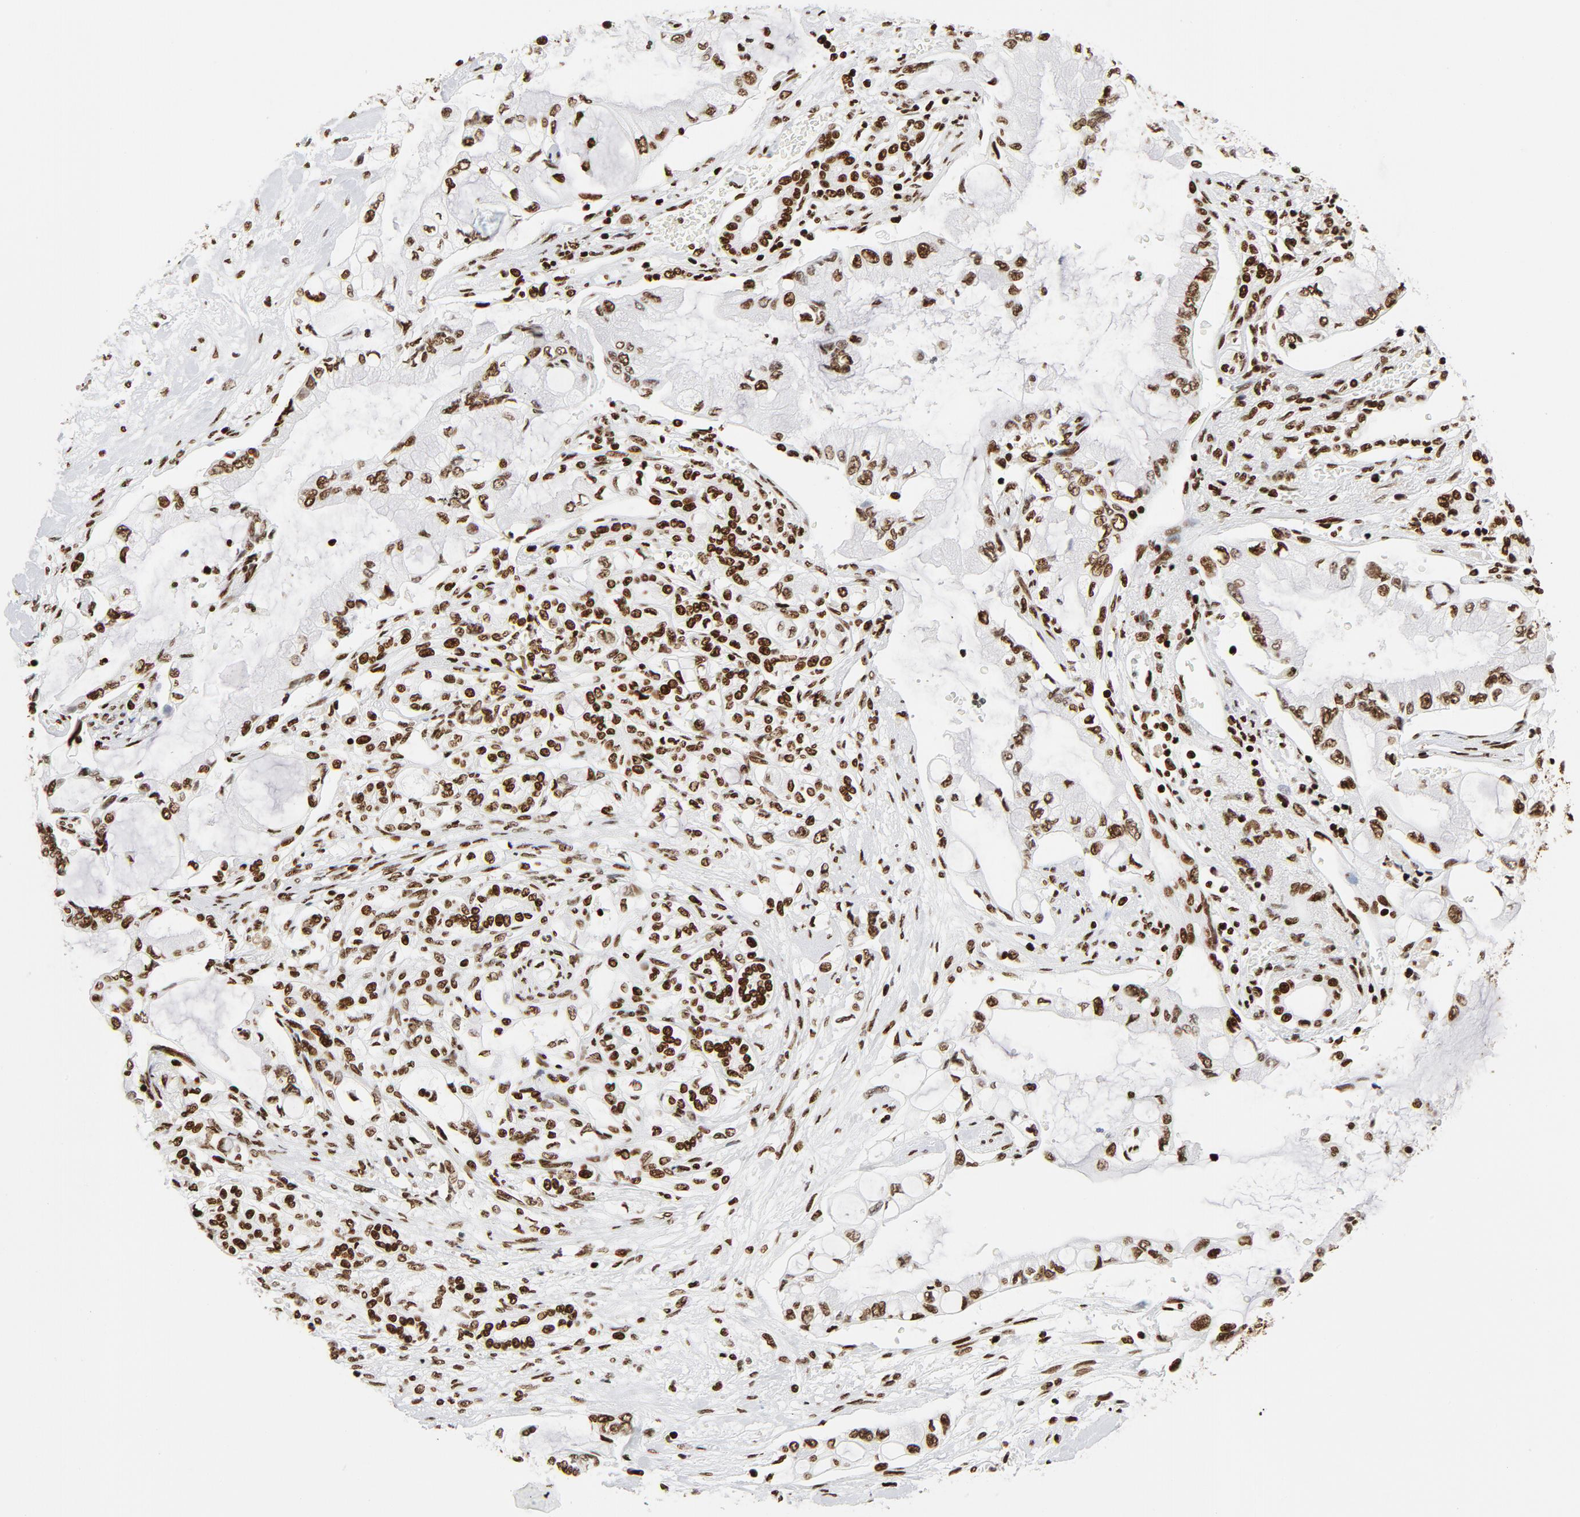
{"staining": {"intensity": "strong", "quantity": ">75%", "location": "nuclear"}, "tissue": "pancreatic cancer", "cell_type": "Tumor cells", "image_type": "cancer", "snomed": [{"axis": "morphology", "description": "Adenocarcinoma, NOS"}, {"axis": "topography", "description": "Pancreas"}], "caption": "Tumor cells show strong nuclear positivity in about >75% of cells in pancreatic cancer. (DAB (3,3'-diaminobenzidine) = brown stain, brightfield microscopy at high magnification).", "gene": "XRCC6", "patient": {"sex": "female", "age": 70}}